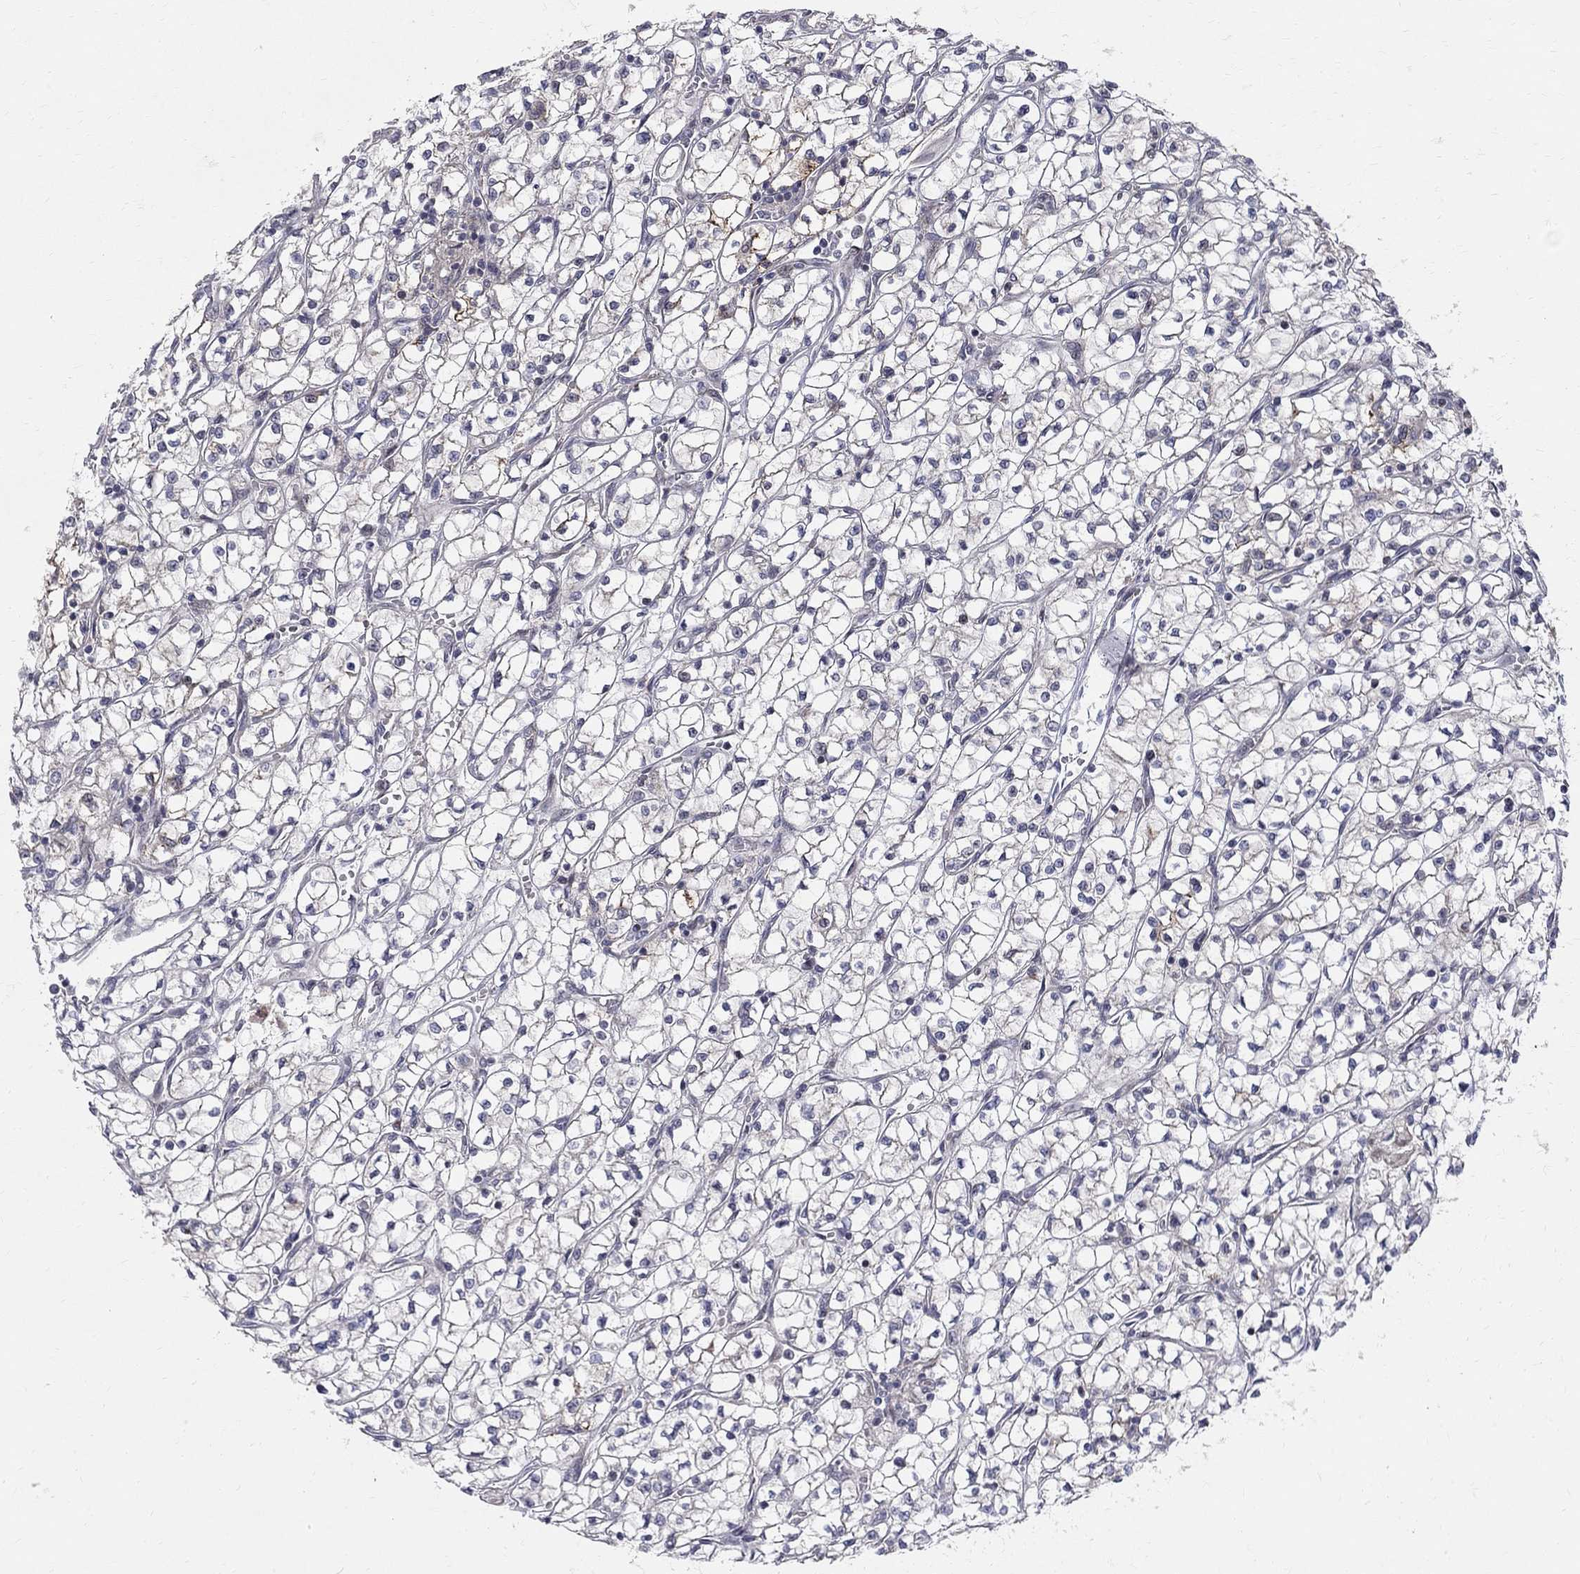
{"staining": {"intensity": "negative", "quantity": "none", "location": "none"}, "tissue": "renal cancer", "cell_type": "Tumor cells", "image_type": "cancer", "snomed": [{"axis": "morphology", "description": "Adenocarcinoma, NOS"}, {"axis": "topography", "description": "Kidney"}], "caption": "Immunohistochemistry photomicrograph of human renal cancer (adenocarcinoma) stained for a protein (brown), which exhibits no expression in tumor cells.", "gene": "WDR19", "patient": {"sex": "female", "age": 64}}